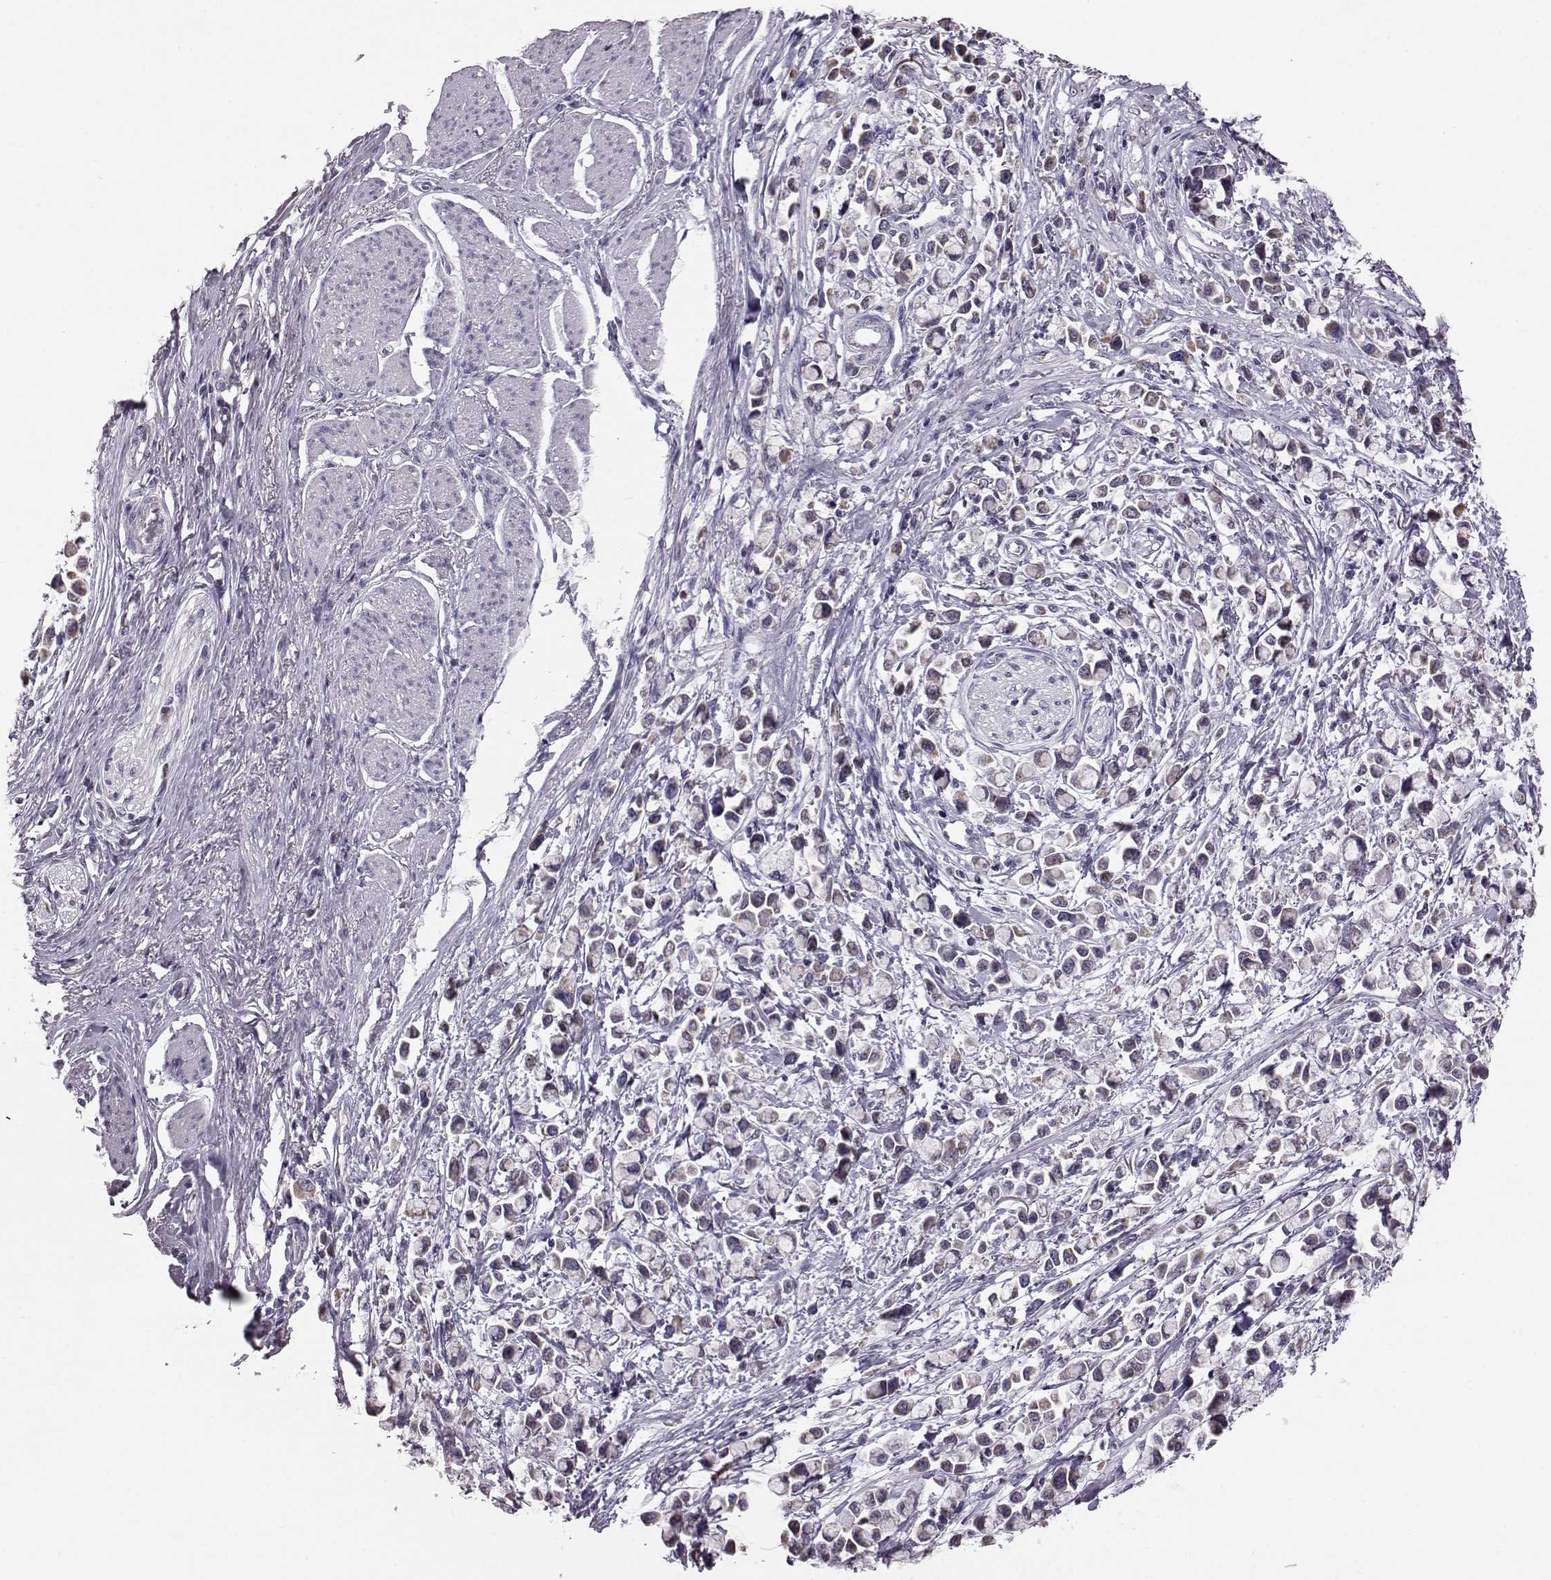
{"staining": {"intensity": "weak", "quantity": "25%-75%", "location": "cytoplasmic/membranous"}, "tissue": "stomach cancer", "cell_type": "Tumor cells", "image_type": "cancer", "snomed": [{"axis": "morphology", "description": "Adenocarcinoma, NOS"}, {"axis": "topography", "description": "Stomach"}], "caption": "Approximately 25%-75% of tumor cells in human stomach cancer (adenocarcinoma) reveal weak cytoplasmic/membranous protein expression as visualized by brown immunohistochemical staining.", "gene": "ALDH3A1", "patient": {"sex": "female", "age": 81}}